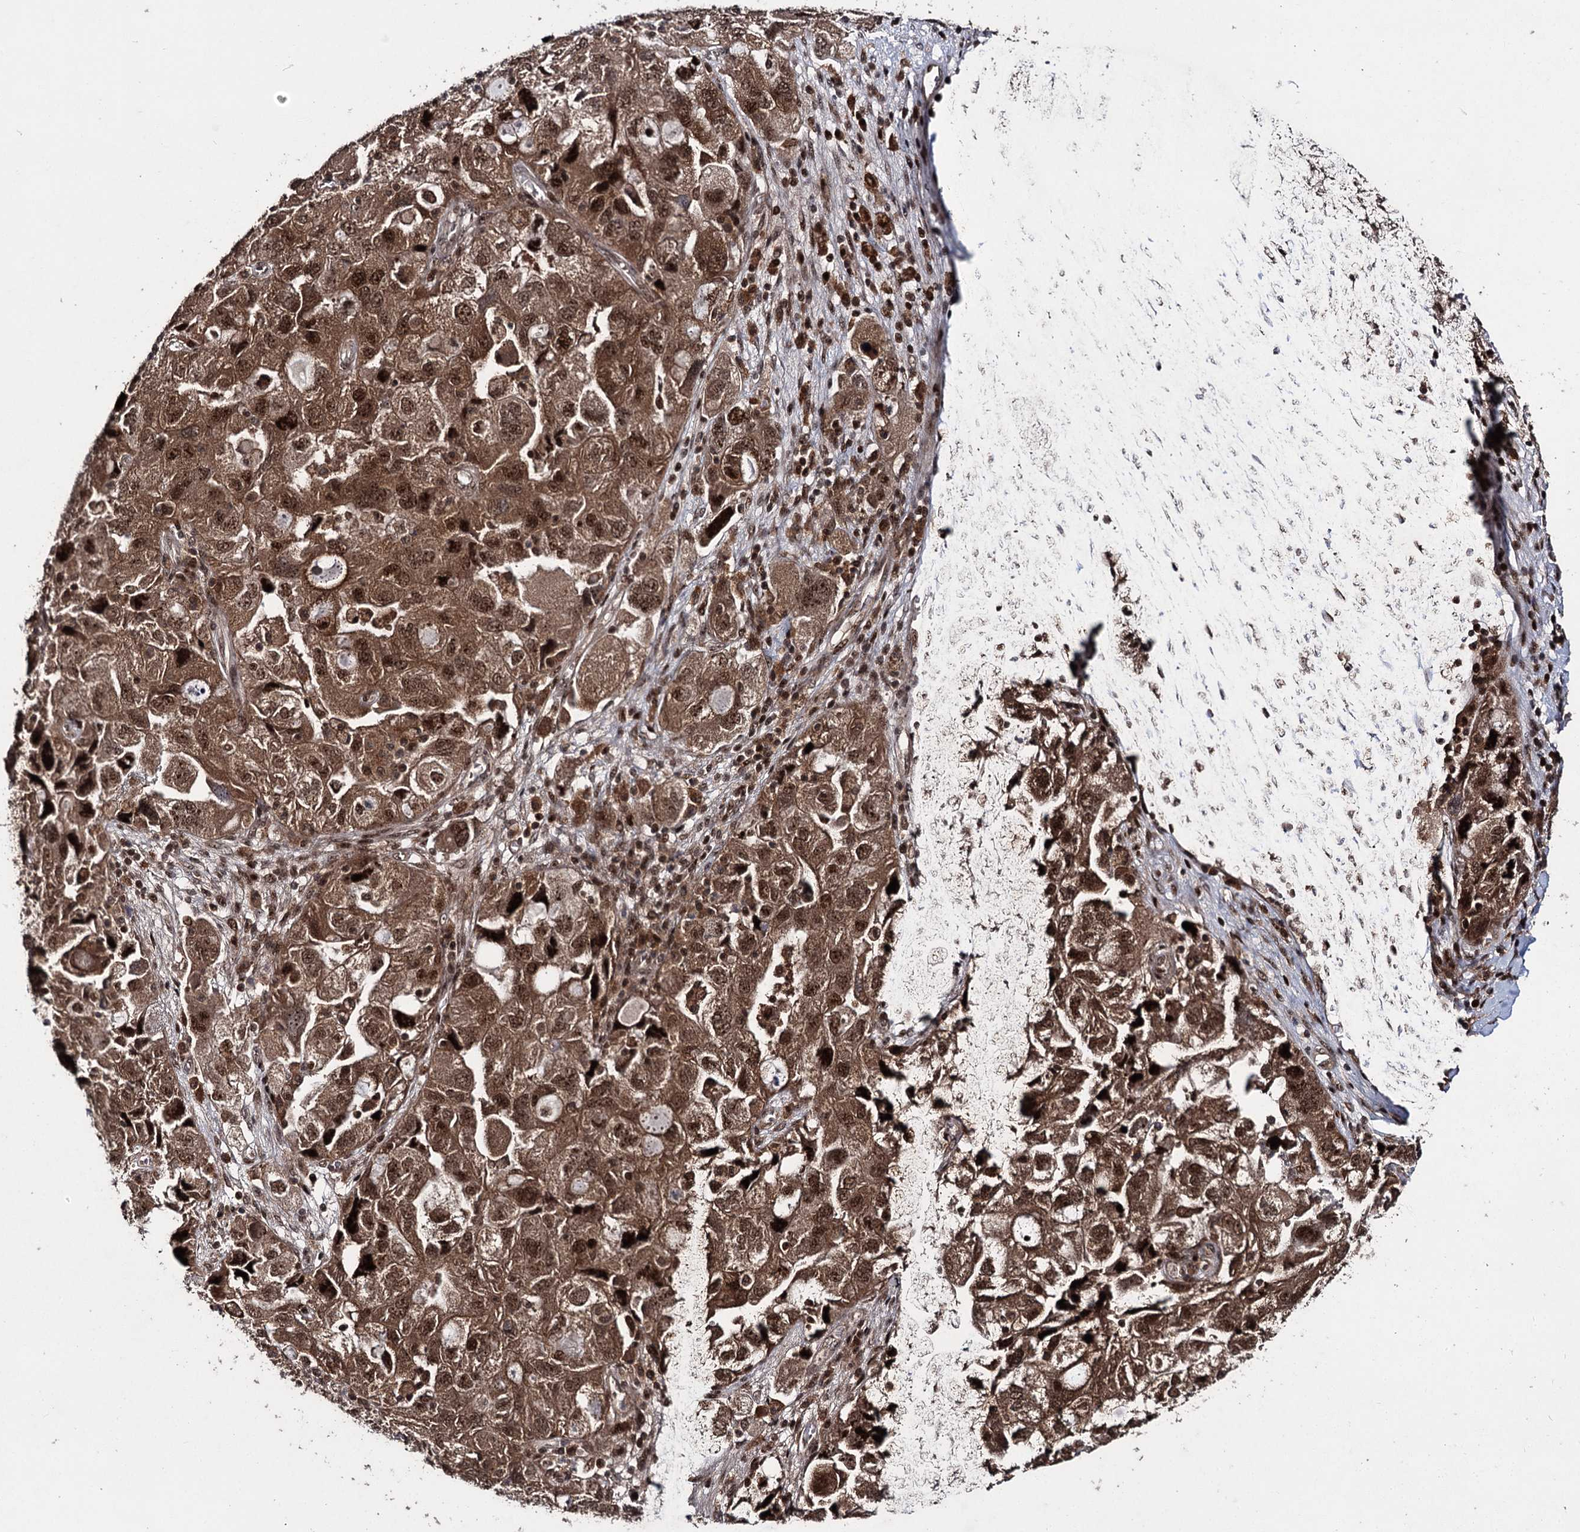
{"staining": {"intensity": "strong", "quantity": ">75%", "location": "cytoplasmic/membranous,nuclear"}, "tissue": "ovarian cancer", "cell_type": "Tumor cells", "image_type": "cancer", "snomed": [{"axis": "morphology", "description": "Carcinoma, NOS"}, {"axis": "morphology", "description": "Cystadenocarcinoma, serous, NOS"}, {"axis": "topography", "description": "Ovary"}], "caption": "Tumor cells reveal high levels of strong cytoplasmic/membranous and nuclear staining in about >75% of cells in ovarian cancer (serous cystadenocarcinoma).", "gene": "MKNK2", "patient": {"sex": "female", "age": 69}}